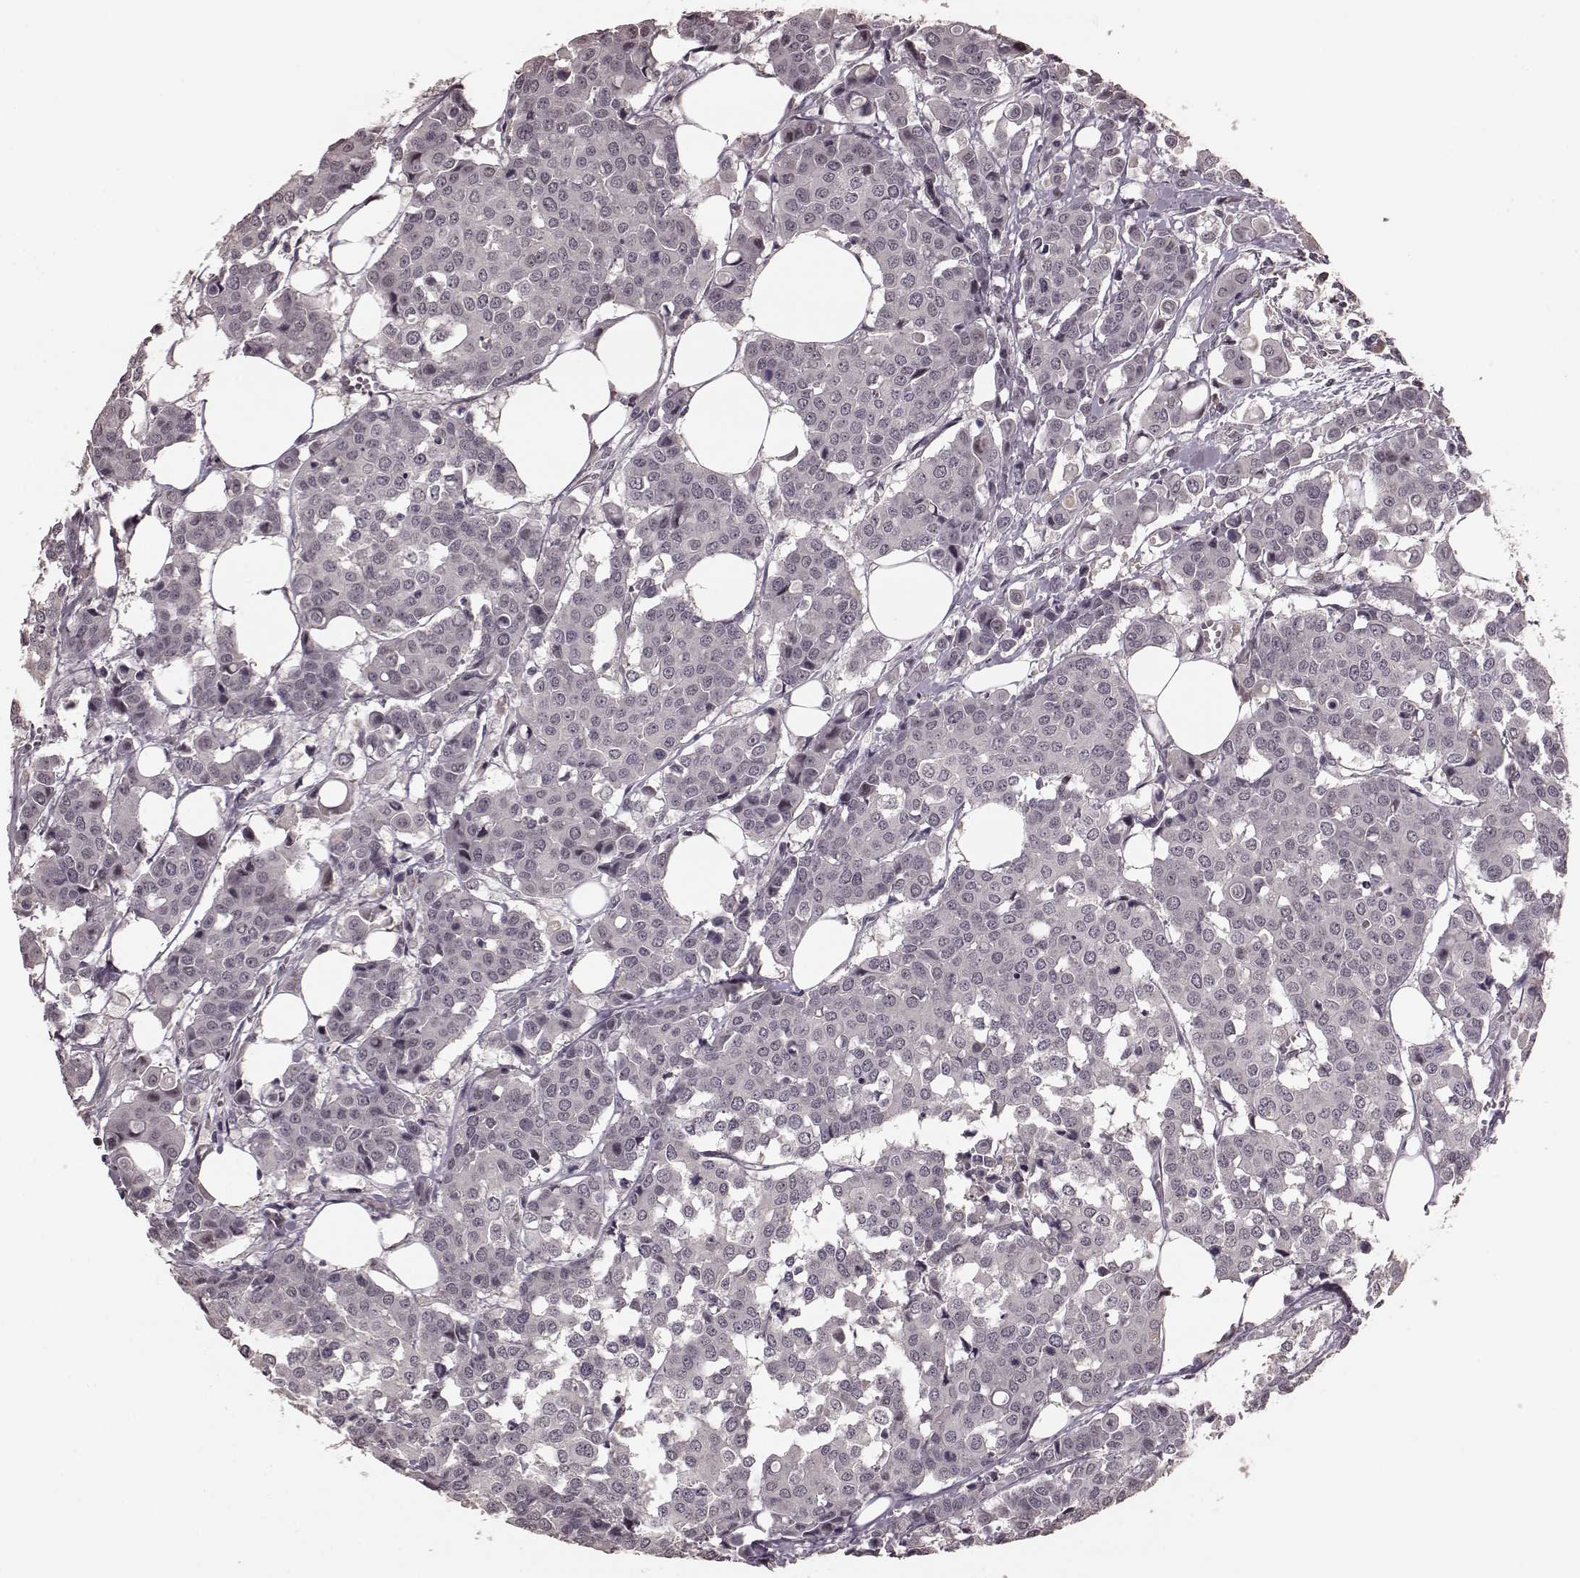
{"staining": {"intensity": "negative", "quantity": "none", "location": "none"}, "tissue": "carcinoid", "cell_type": "Tumor cells", "image_type": "cancer", "snomed": [{"axis": "morphology", "description": "Carcinoid, malignant, NOS"}, {"axis": "topography", "description": "Colon"}], "caption": "Image shows no significant protein expression in tumor cells of carcinoid (malignant).", "gene": "PLCB4", "patient": {"sex": "male", "age": 81}}